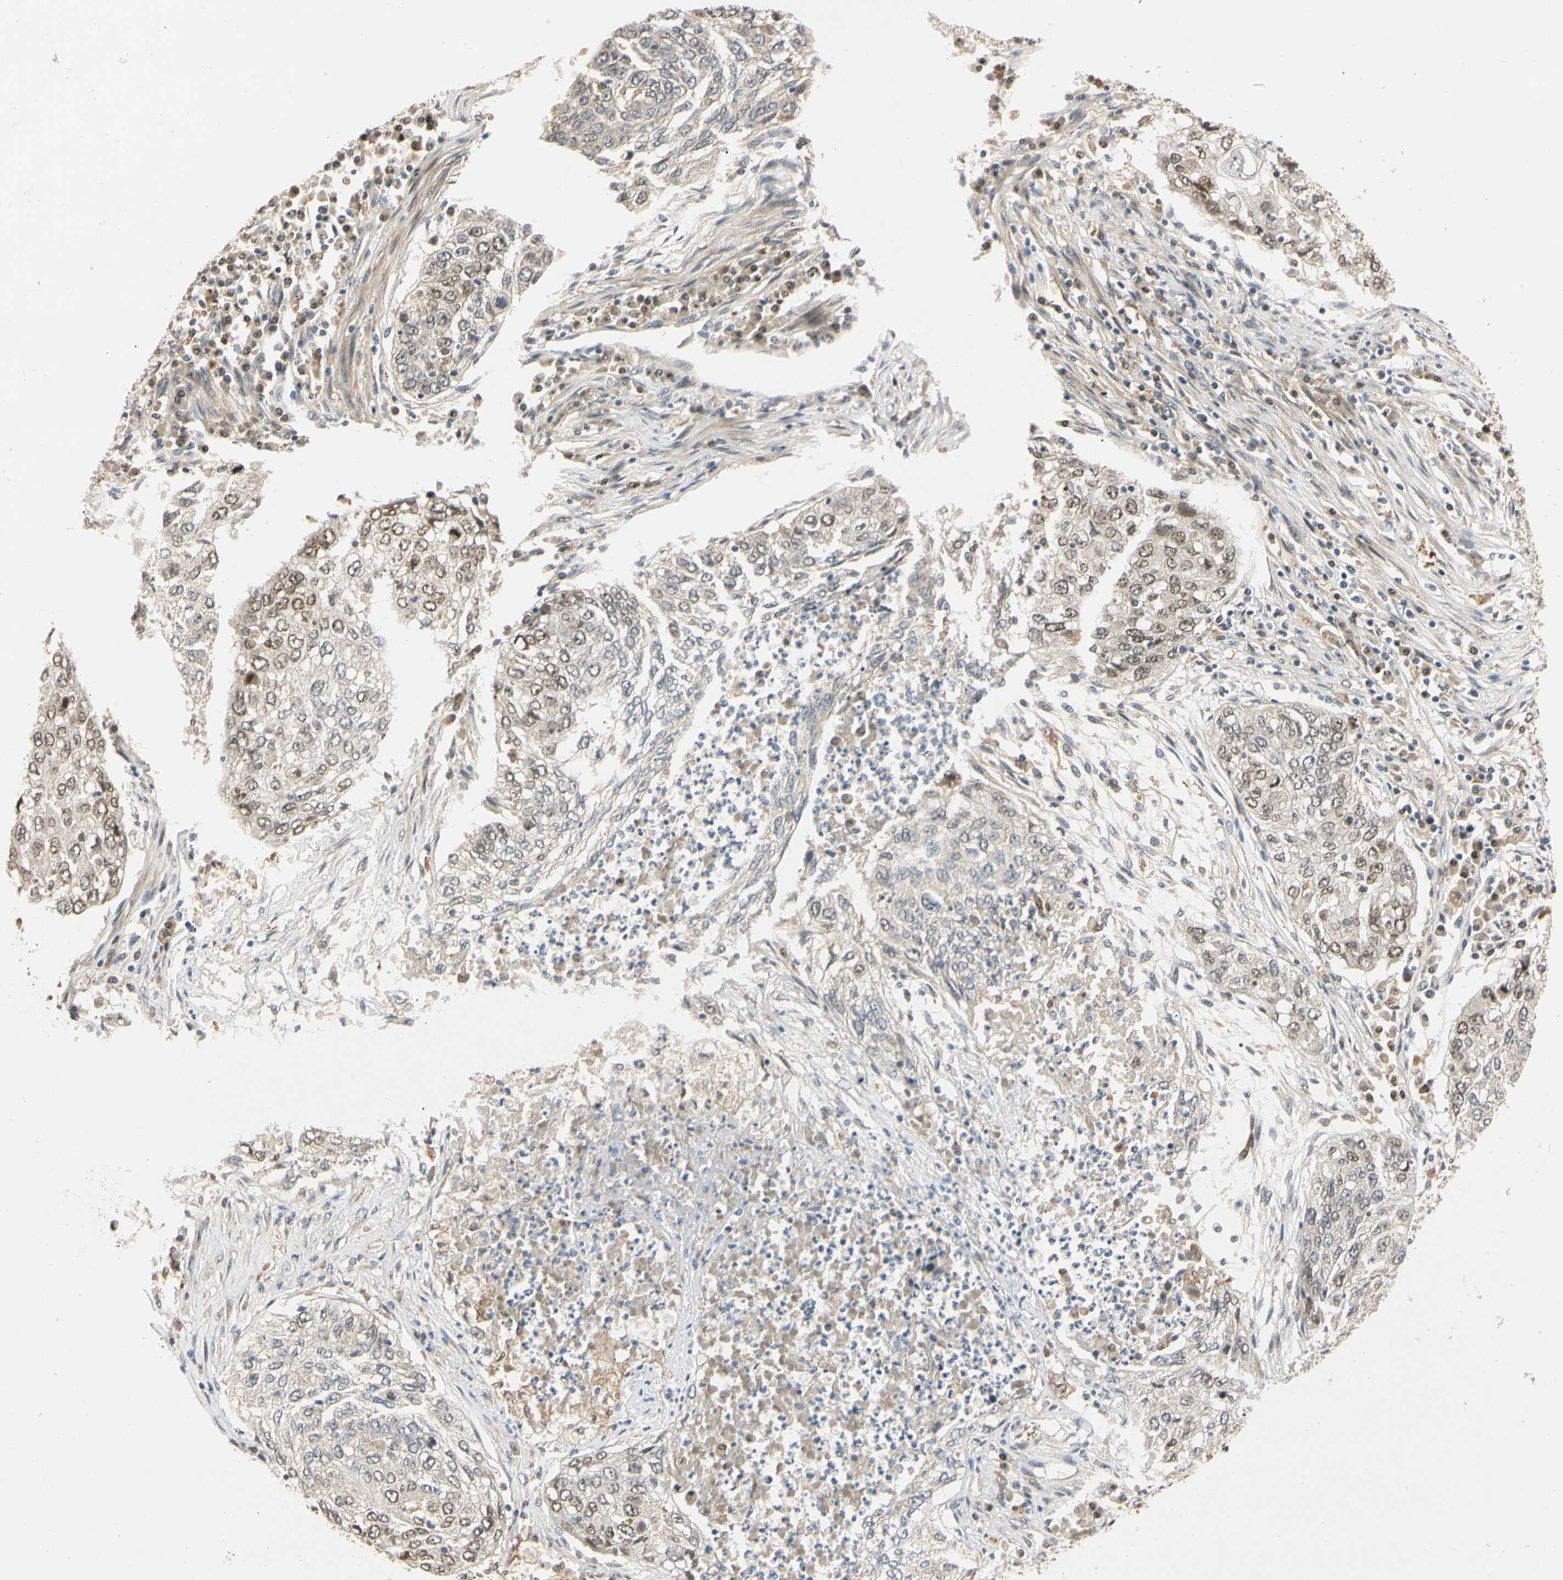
{"staining": {"intensity": "weak", "quantity": ">75%", "location": "cytoplasmic/membranous,nuclear"}, "tissue": "lung cancer", "cell_type": "Tumor cells", "image_type": "cancer", "snomed": [{"axis": "morphology", "description": "Squamous cell carcinoma, NOS"}, {"axis": "topography", "description": "Lung"}], "caption": "Lung cancer (squamous cell carcinoma) stained with a protein marker demonstrates weak staining in tumor cells.", "gene": "RIOX2", "patient": {"sex": "female", "age": 63}}